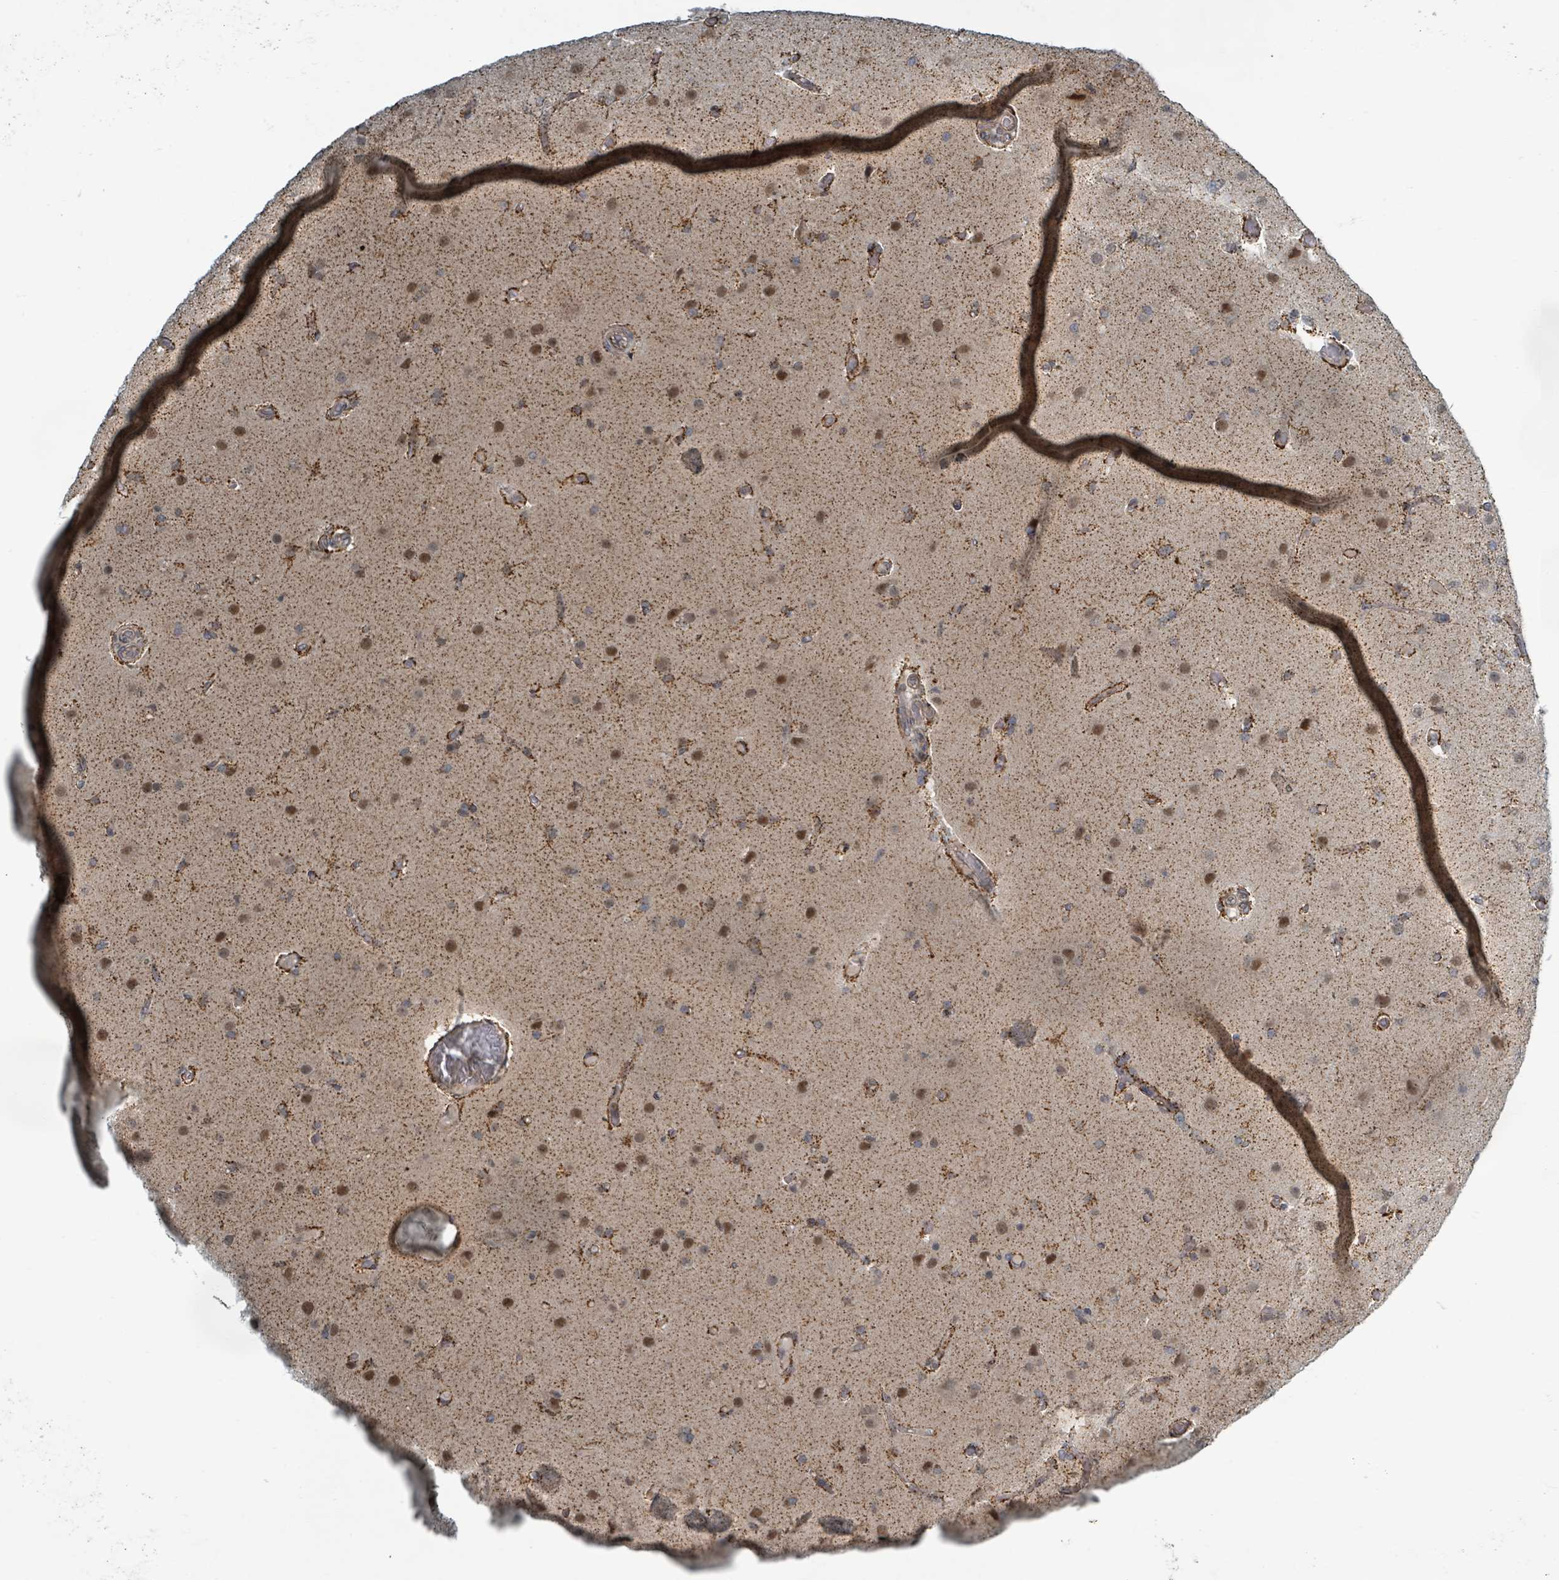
{"staining": {"intensity": "moderate", "quantity": ">75%", "location": "cytoplasmic/membranous,nuclear"}, "tissue": "glioma", "cell_type": "Tumor cells", "image_type": "cancer", "snomed": [{"axis": "morphology", "description": "Glioma, malignant, High grade"}, {"axis": "topography", "description": "Brain"}], "caption": "A brown stain highlights moderate cytoplasmic/membranous and nuclear positivity of a protein in glioma tumor cells.", "gene": "INTS15", "patient": {"sex": "female", "age": 74}}